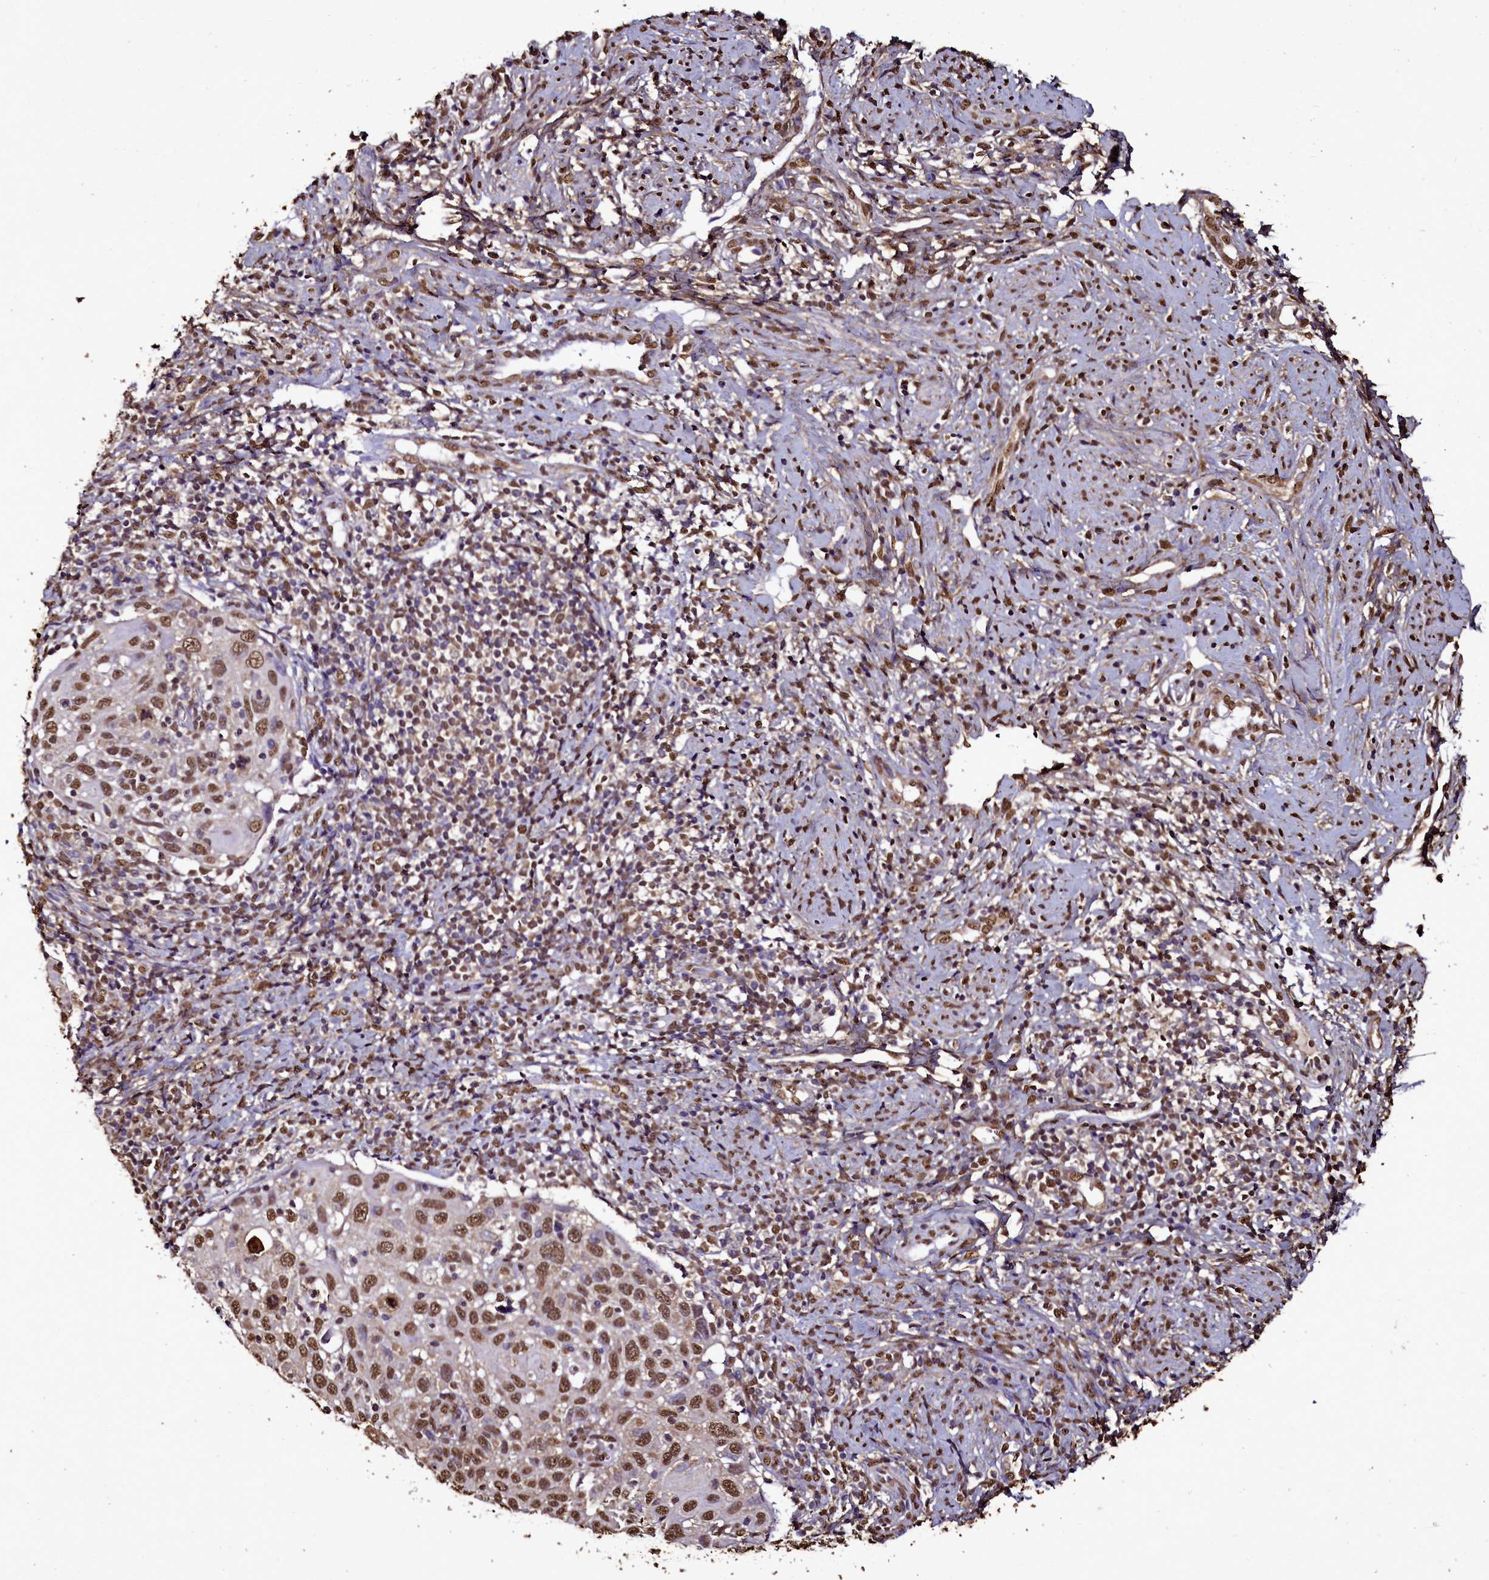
{"staining": {"intensity": "moderate", "quantity": ">75%", "location": "nuclear"}, "tissue": "cervical cancer", "cell_type": "Tumor cells", "image_type": "cancer", "snomed": [{"axis": "morphology", "description": "Squamous cell carcinoma, NOS"}, {"axis": "topography", "description": "Cervix"}], "caption": "The immunohistochemical stain highlights moderate nuclear positivity in tumor cells of cervical cancer tissue.", "gene": "TRIP6", "patient": {"sex": "female", "age": 70}}